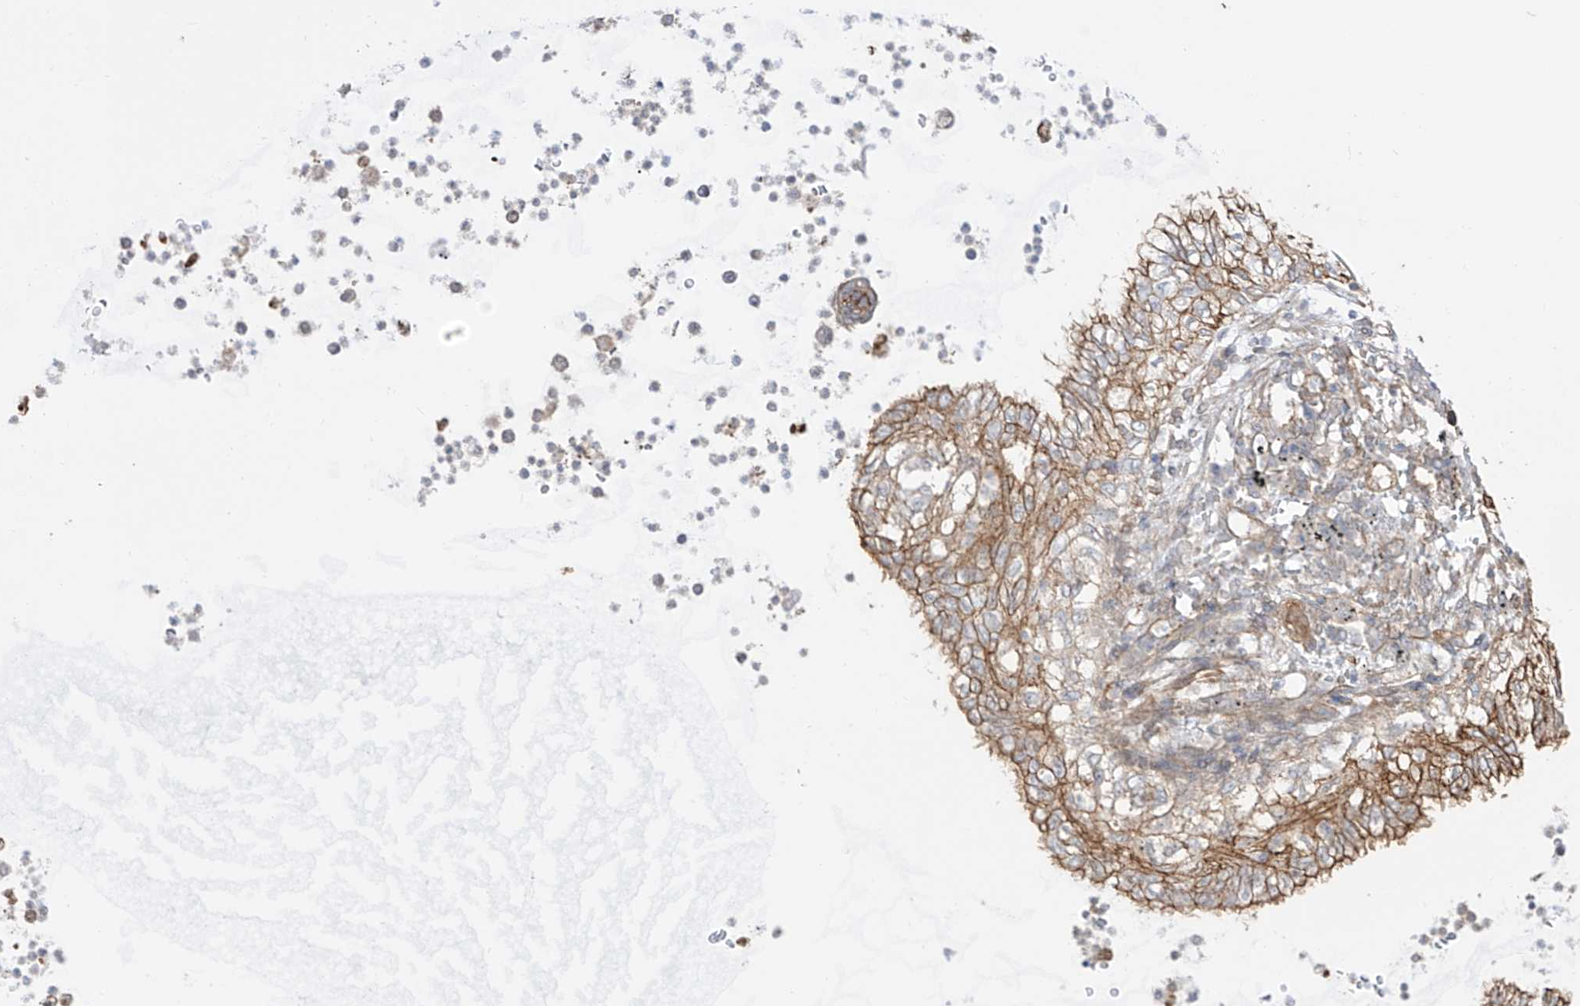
{"staining": {"intensity": "moderate", "quantity": "25%-75%", "location": "cytoplasmic/membranous"}, "tissue": "lung cancer", "cell_type": "Tumor cells", "image_type": "cancer", "snomed": [{"axis": "morphology", "description": "Adenocarcinoma, NOS"}, {"axis": "topography", "description": "Lung"}], "caption": "High-magnification brightfield microscopy of lung cancer stained with DAB (3,3'-diaminobenzidine) (brown) and counterstained with hematoxylin (blue). tumor cells exhibit moderate cytoplasmic/membranous staining is identified in approximately25%-75% of cells.", "gene": "ZNF180", "patient": {"sex": "female", "age": 70}}